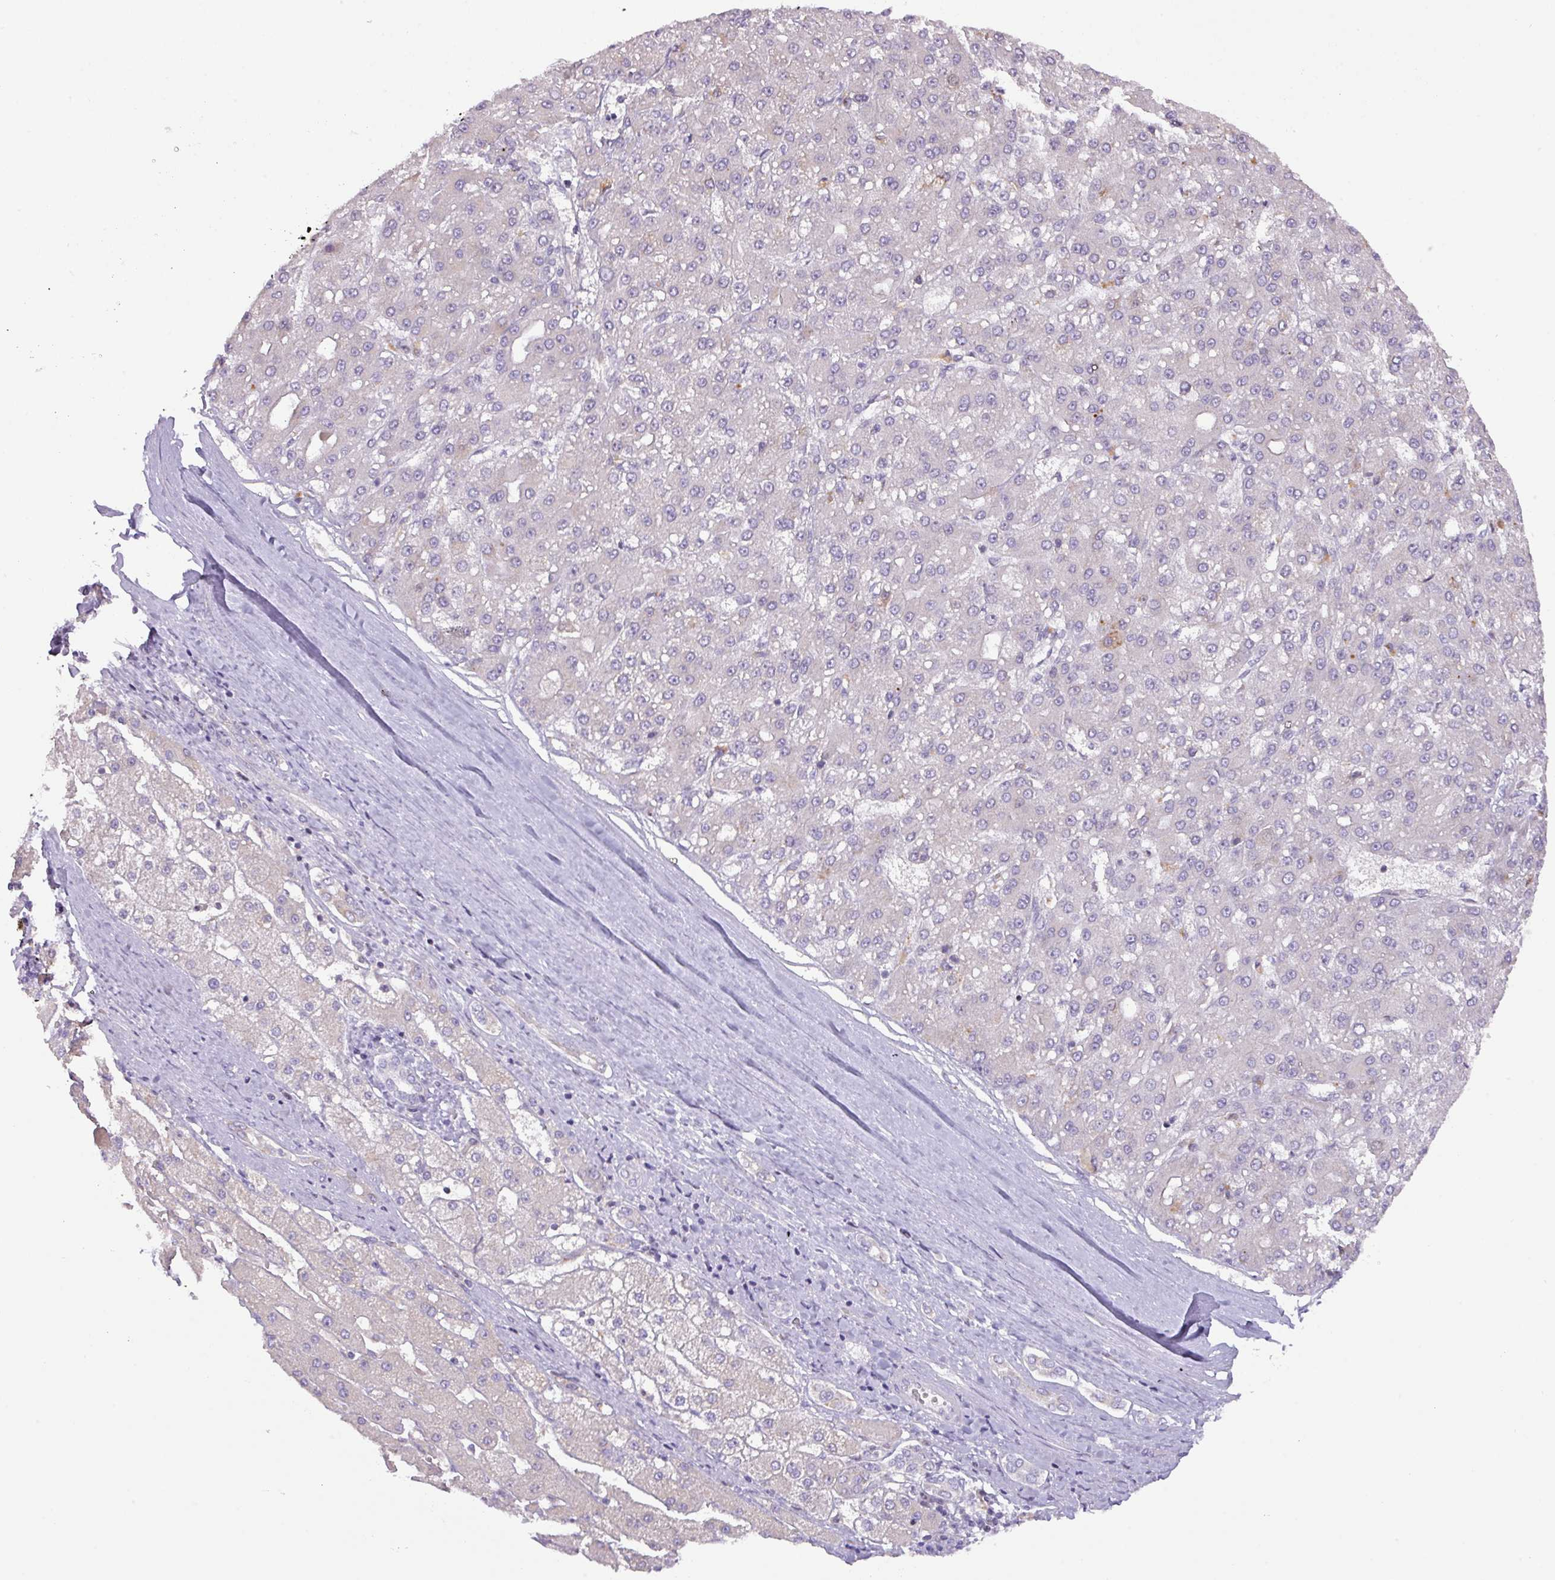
{"staining": {"intensity": "negative", "quantity": "none", "location": "none"}, "tissue": "liver cancer", "cell_type": "Tumor cells", "image_type": "cancer", "snomed": [{"axis": "morphology", "description": "Carcinoma, Hepatocellular, NOS"}, {"axis": "topography", "description": "Liver"}], "caption": "A high-resolution micrograph shows immunohistochemistry staining of liver hepatocellular carcinoma, which shows no significant staining in tumor cells.", "gene": "ZNF394", "patient": {"sex": "male", "age": 67}}